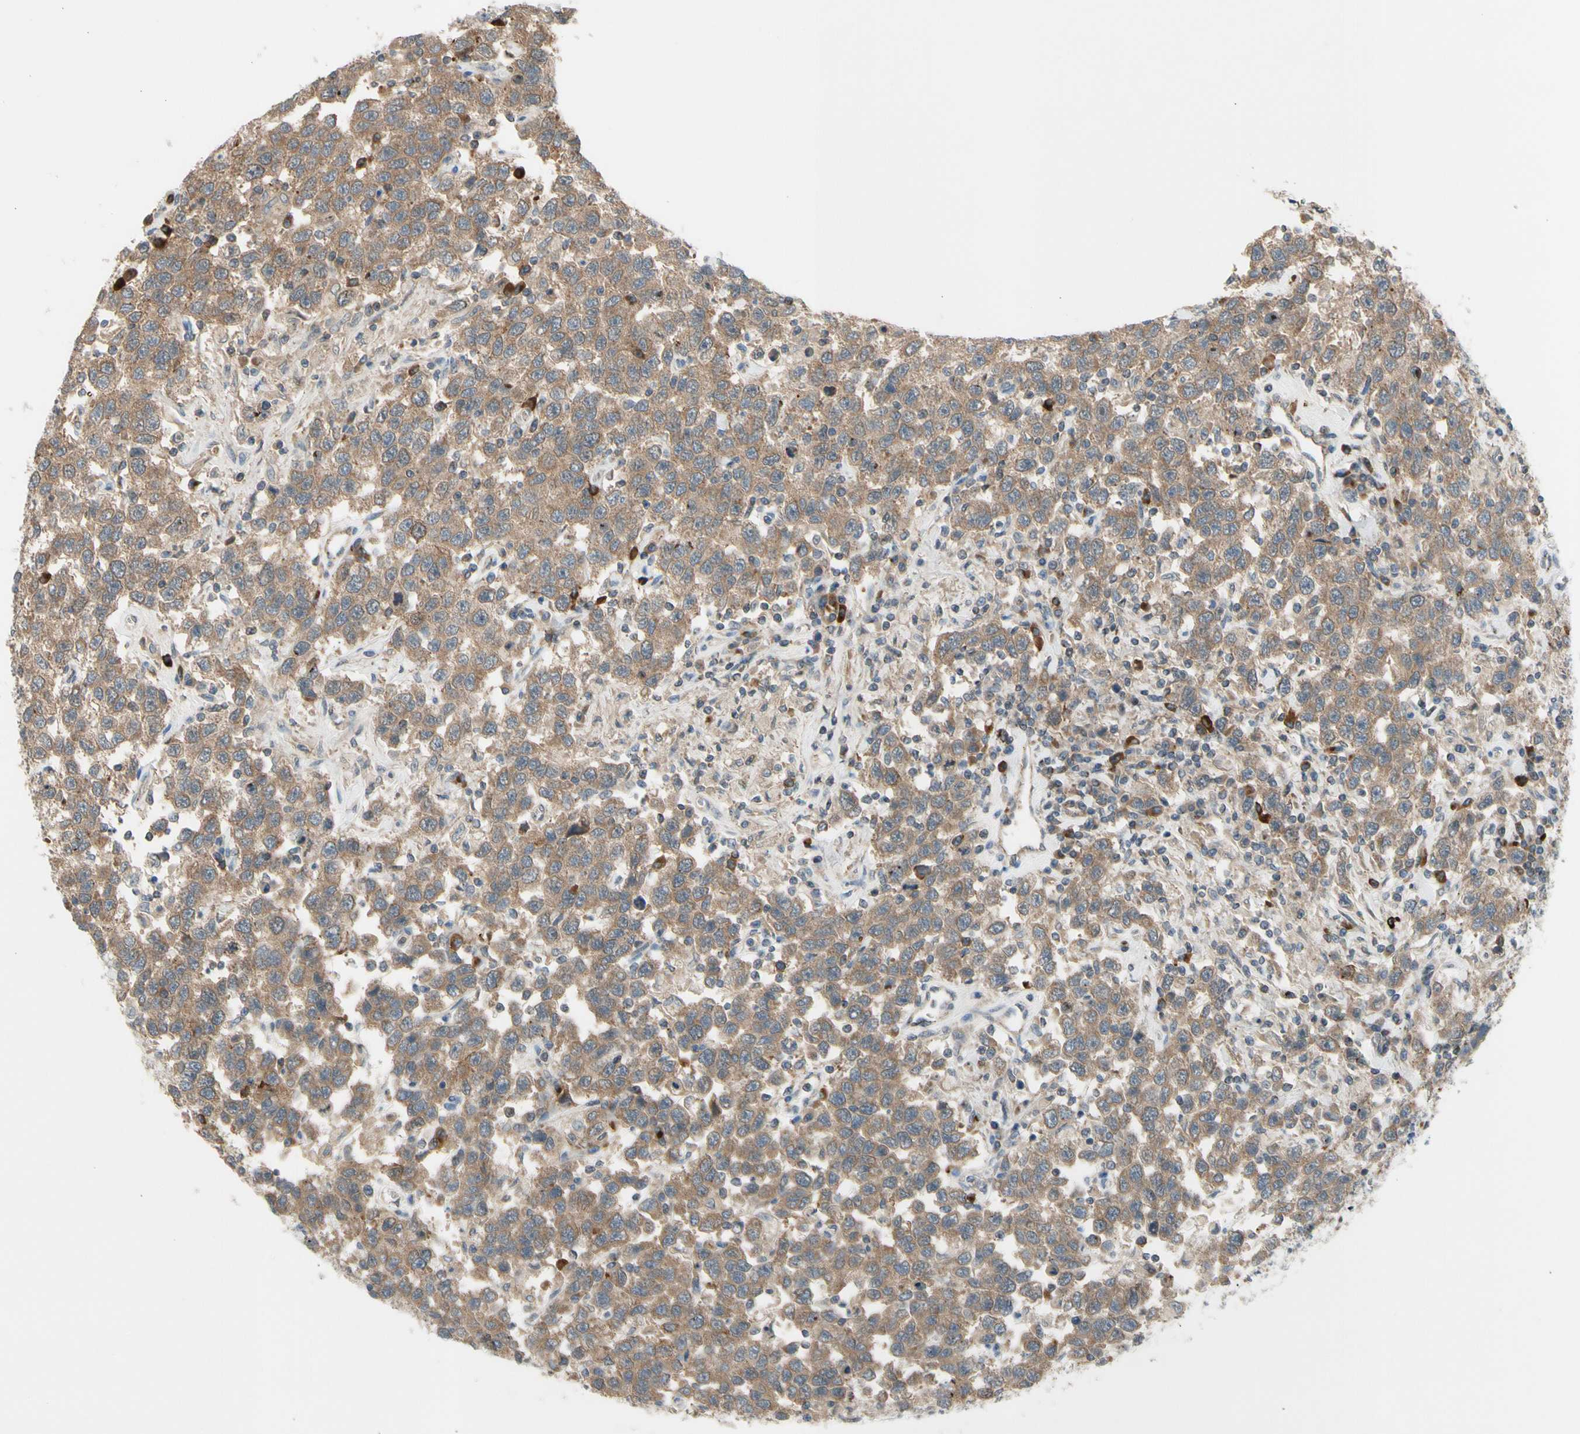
{"staining": {"intensity": "moderate", "quantity": ">75%", "location": "cytoplasmic/membranous"}, "tissue": "testis cancer", "cell_type": "Tumor cells", "image_type": "cancer", "snomed": [{"axis": "morphology", "description": "Seminoma, NOS"}, {"axis": "topography", "description": "Testis"}], "caption": "Immunohistochemical staining of testis seminoma demonstrates medium levels of moderate cytoplasmic/membranous staining in about >75% of tumor cells.", "gene": "GALNT5", "patient": {"sex": "male", "age": 41}}